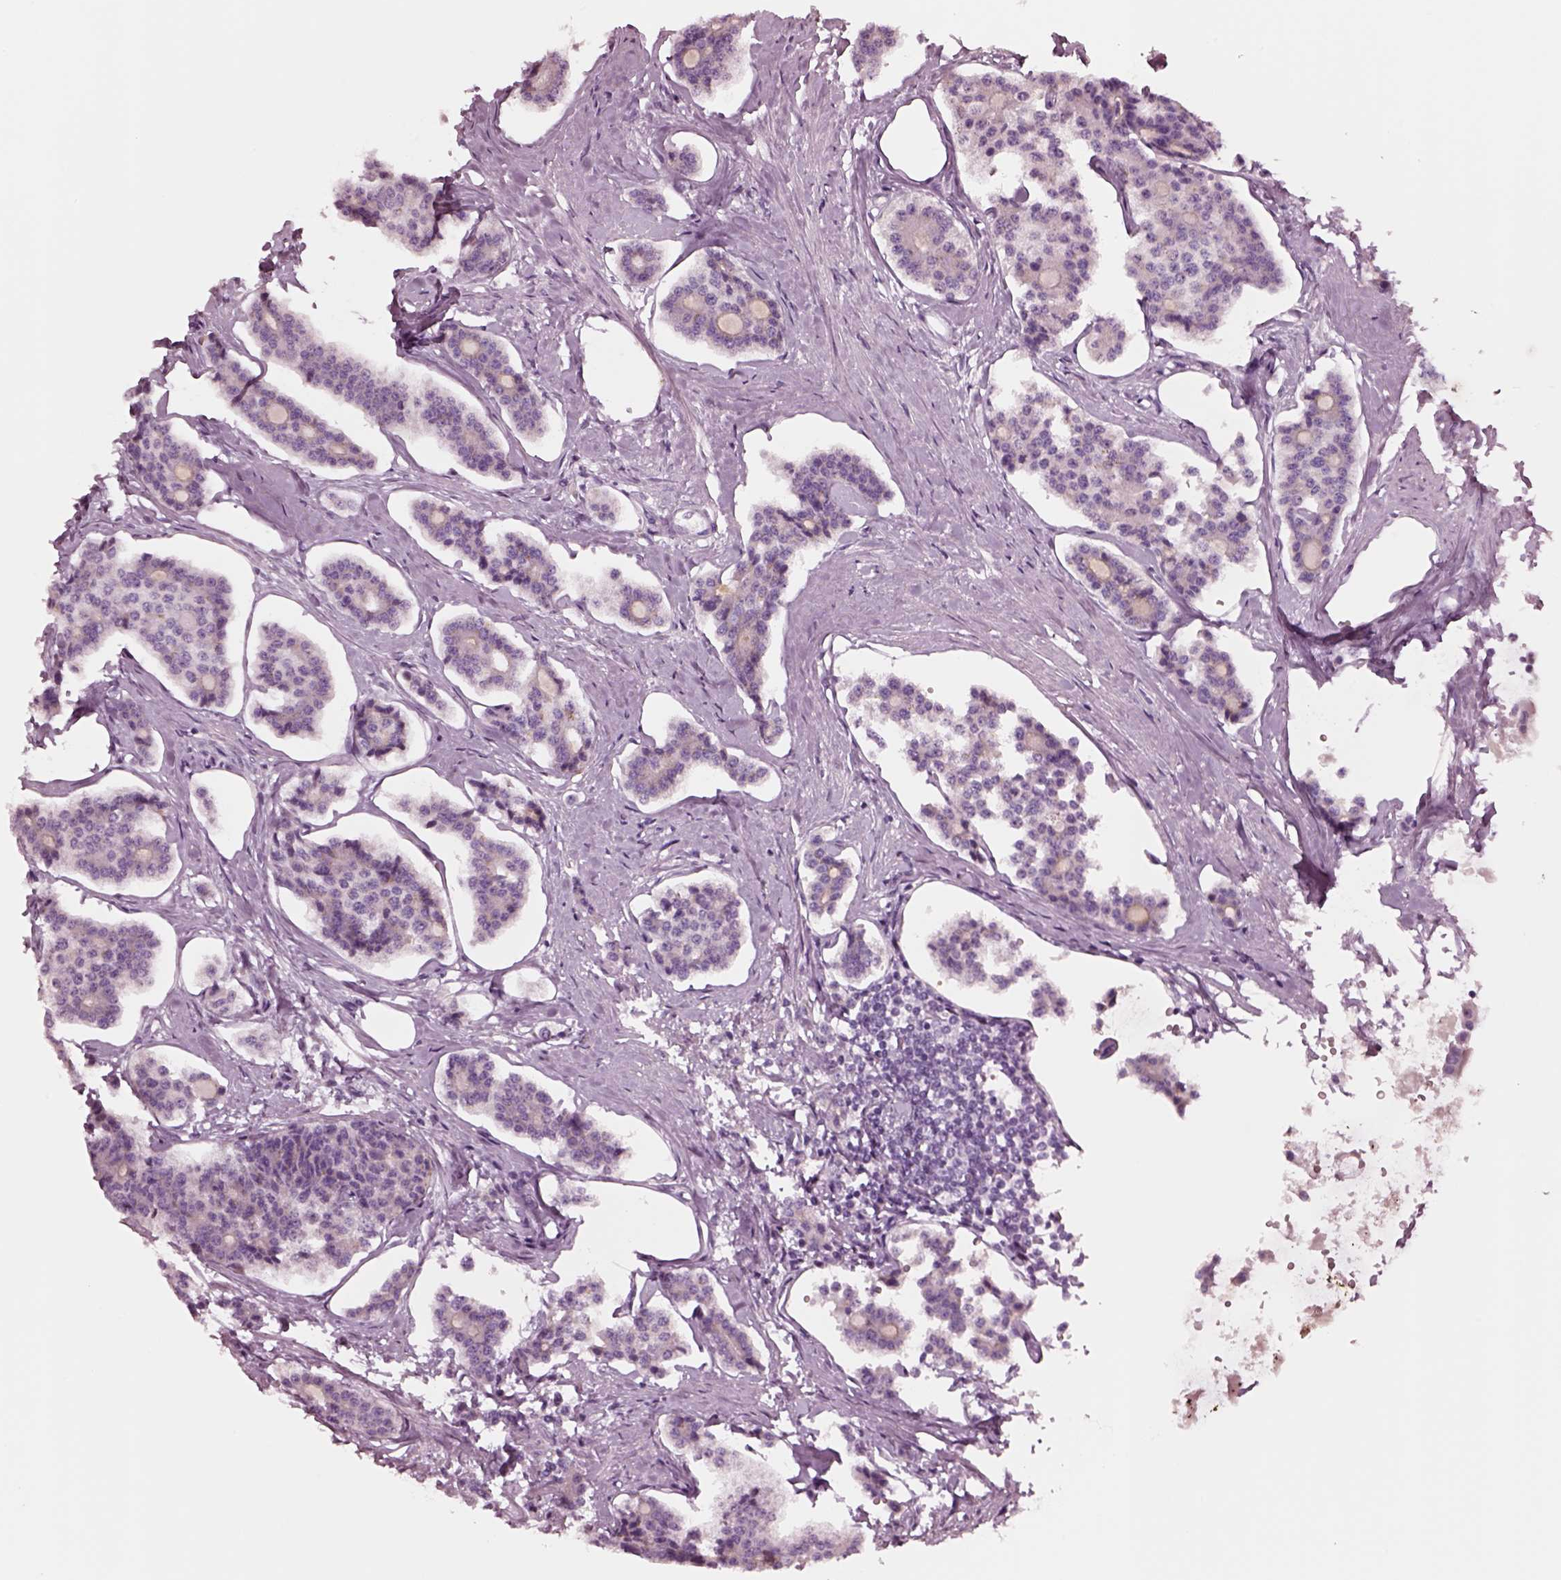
{"staining": {"intensity": "negative", "quantity": "none", "location": "none"}, "tissue": "carcinoid", "cell_type": "Tumor cells", "image_type": "cancer", "snomed": [{"axis": "morphology", "description": "Carcinoid, malignant, NOS"}, {"axis": "topography", "description": "Small intestine"}], "caption": "The immunohistochemistry histopathology image has no significant positivity in tumor cells of malignant carcinoid tissue.", "gene": "NMRK2", "patient": {"sex": "female", "age": 65}}